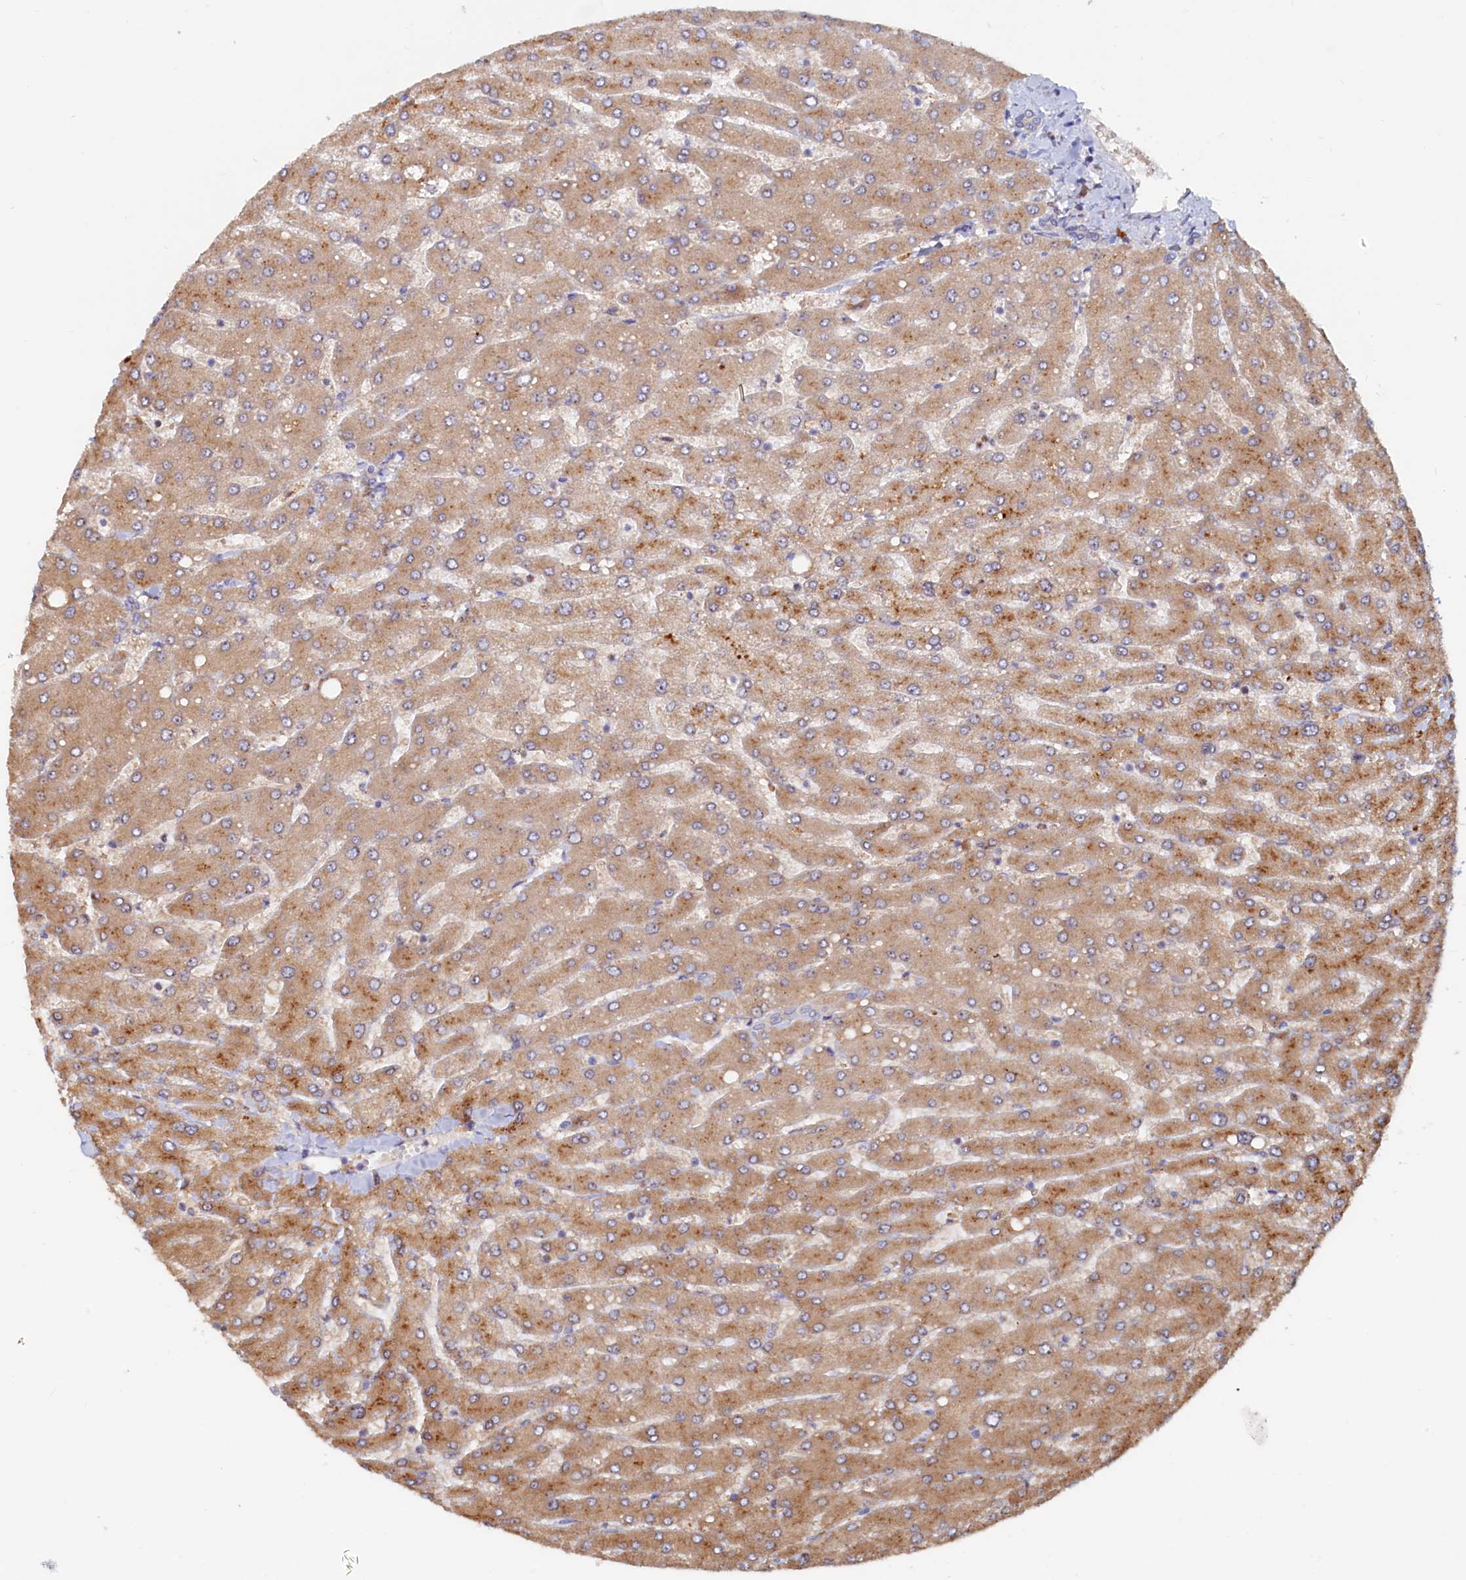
{"staining": {"intensity": "negative", "quantity": "none", "location": "none"}, "tissue": "liver", "cell_type": "Cholangiocytes", "image_type": "normal", "snomed": [{"axis": "morphology", "description": "Normal tissue, NOS"}, {"axis": "topography", "description": "Liver"}], "caption": "Micrograph shows no protein expression in cholangiocytes of normal liver. Brightfield microscopy of IHC stained with DAB (brown) and hematoxylin (blue), captured at high magnification.", "gene": "RGS7BP", "patient": {"sex": "male", "age": 55}}